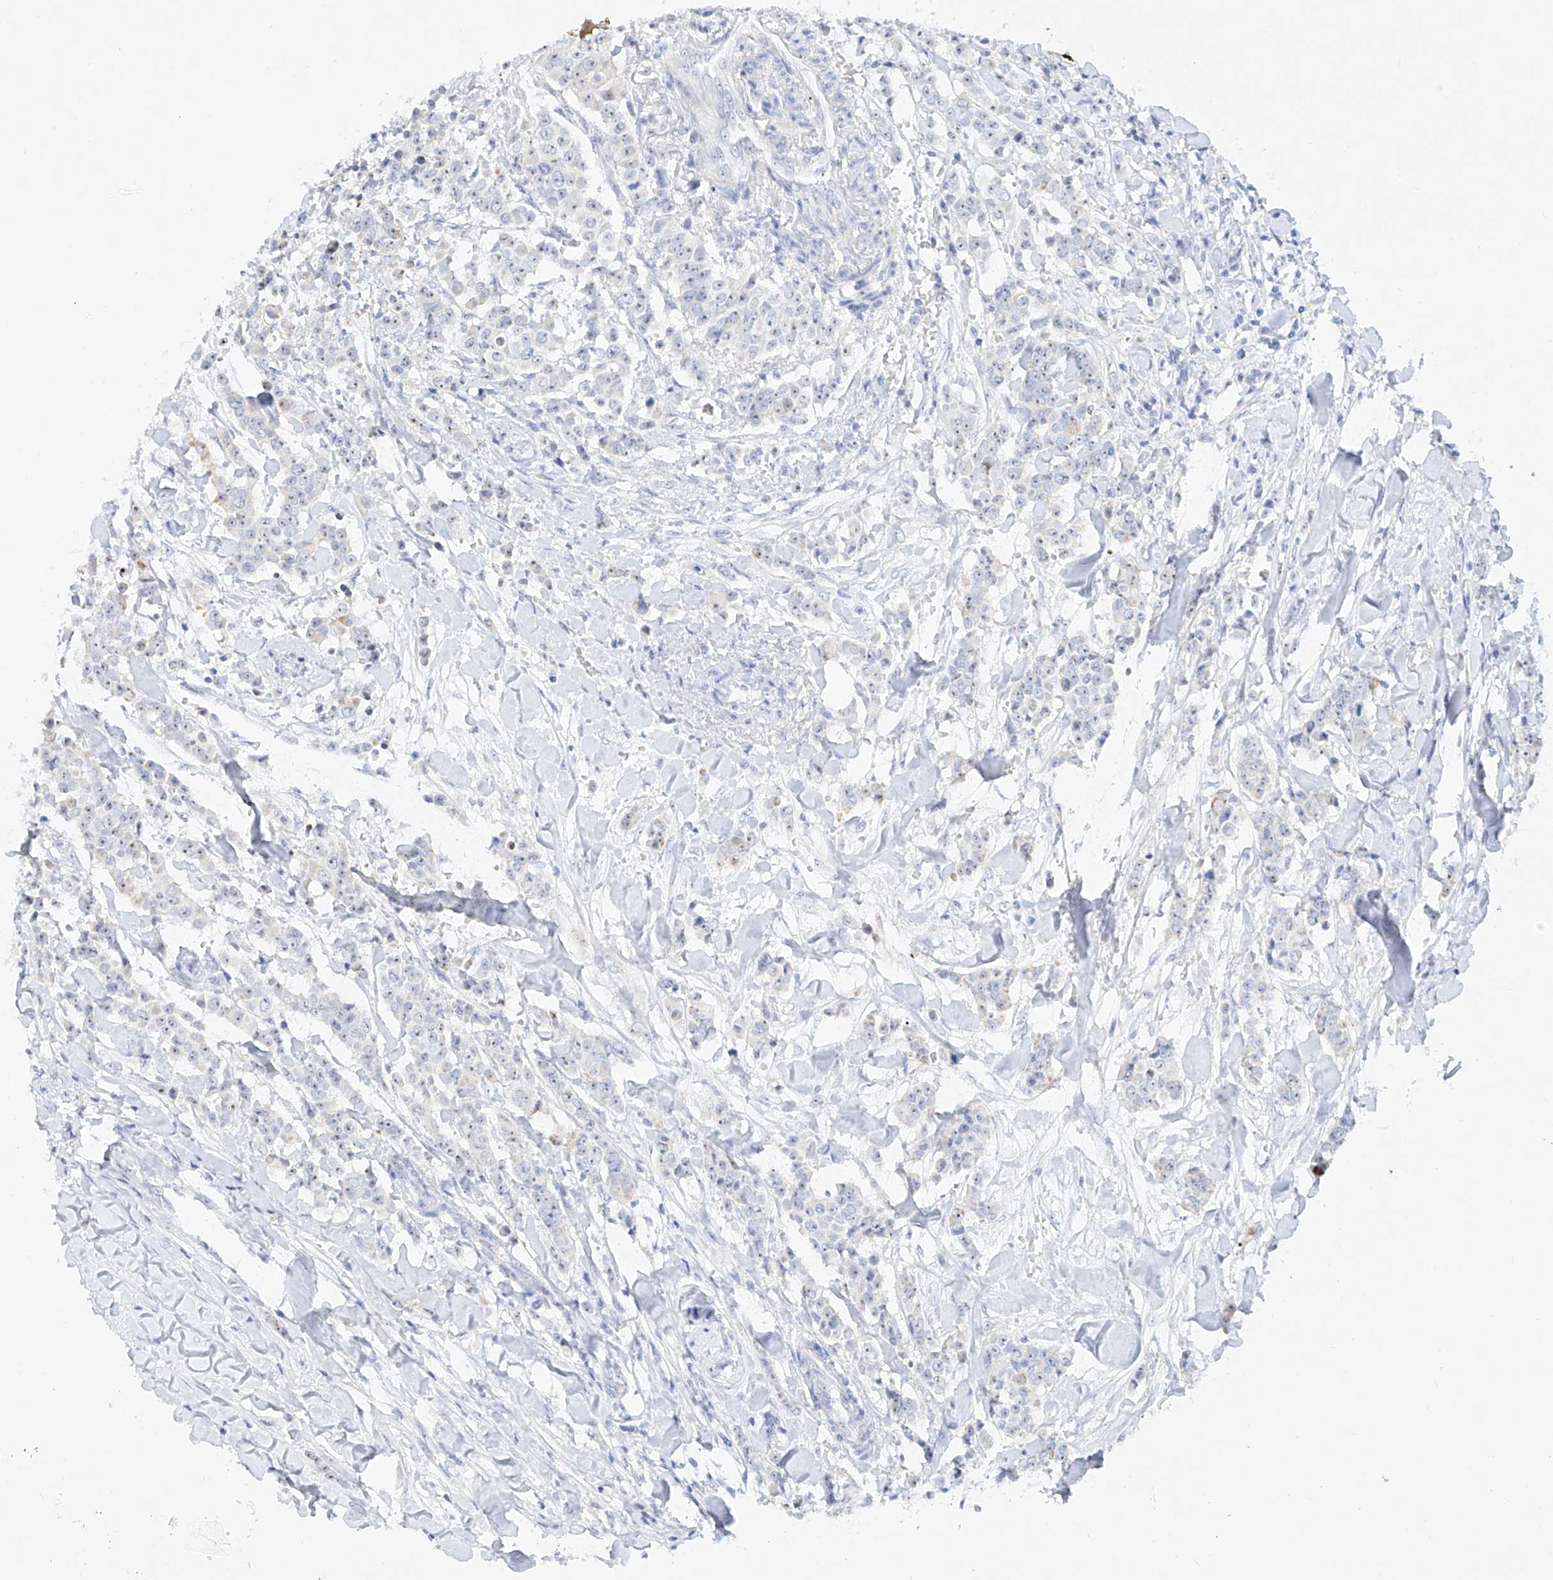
{"staining": {"intensity": "weak", "quantity": "25%-75%", "location": "nuclear"}, "tissue": "breast cancer", "cell_type": "Tumor cells", "image_type": "cancer", "snomed": [{"axis": "morphology", "description": "Duct carcinoma"}, {"axis": "topography", "description": "Breast"}], "caption": "Immunohistochemistry (IHC) photomicrograph of breast cancer stained for a protein (brown), which exhibits low levels of weak nuclear expression in about 25%-75% of tumor cells.", "gene": "SNU13", "patient": {"sex": "female", "age": 40}}